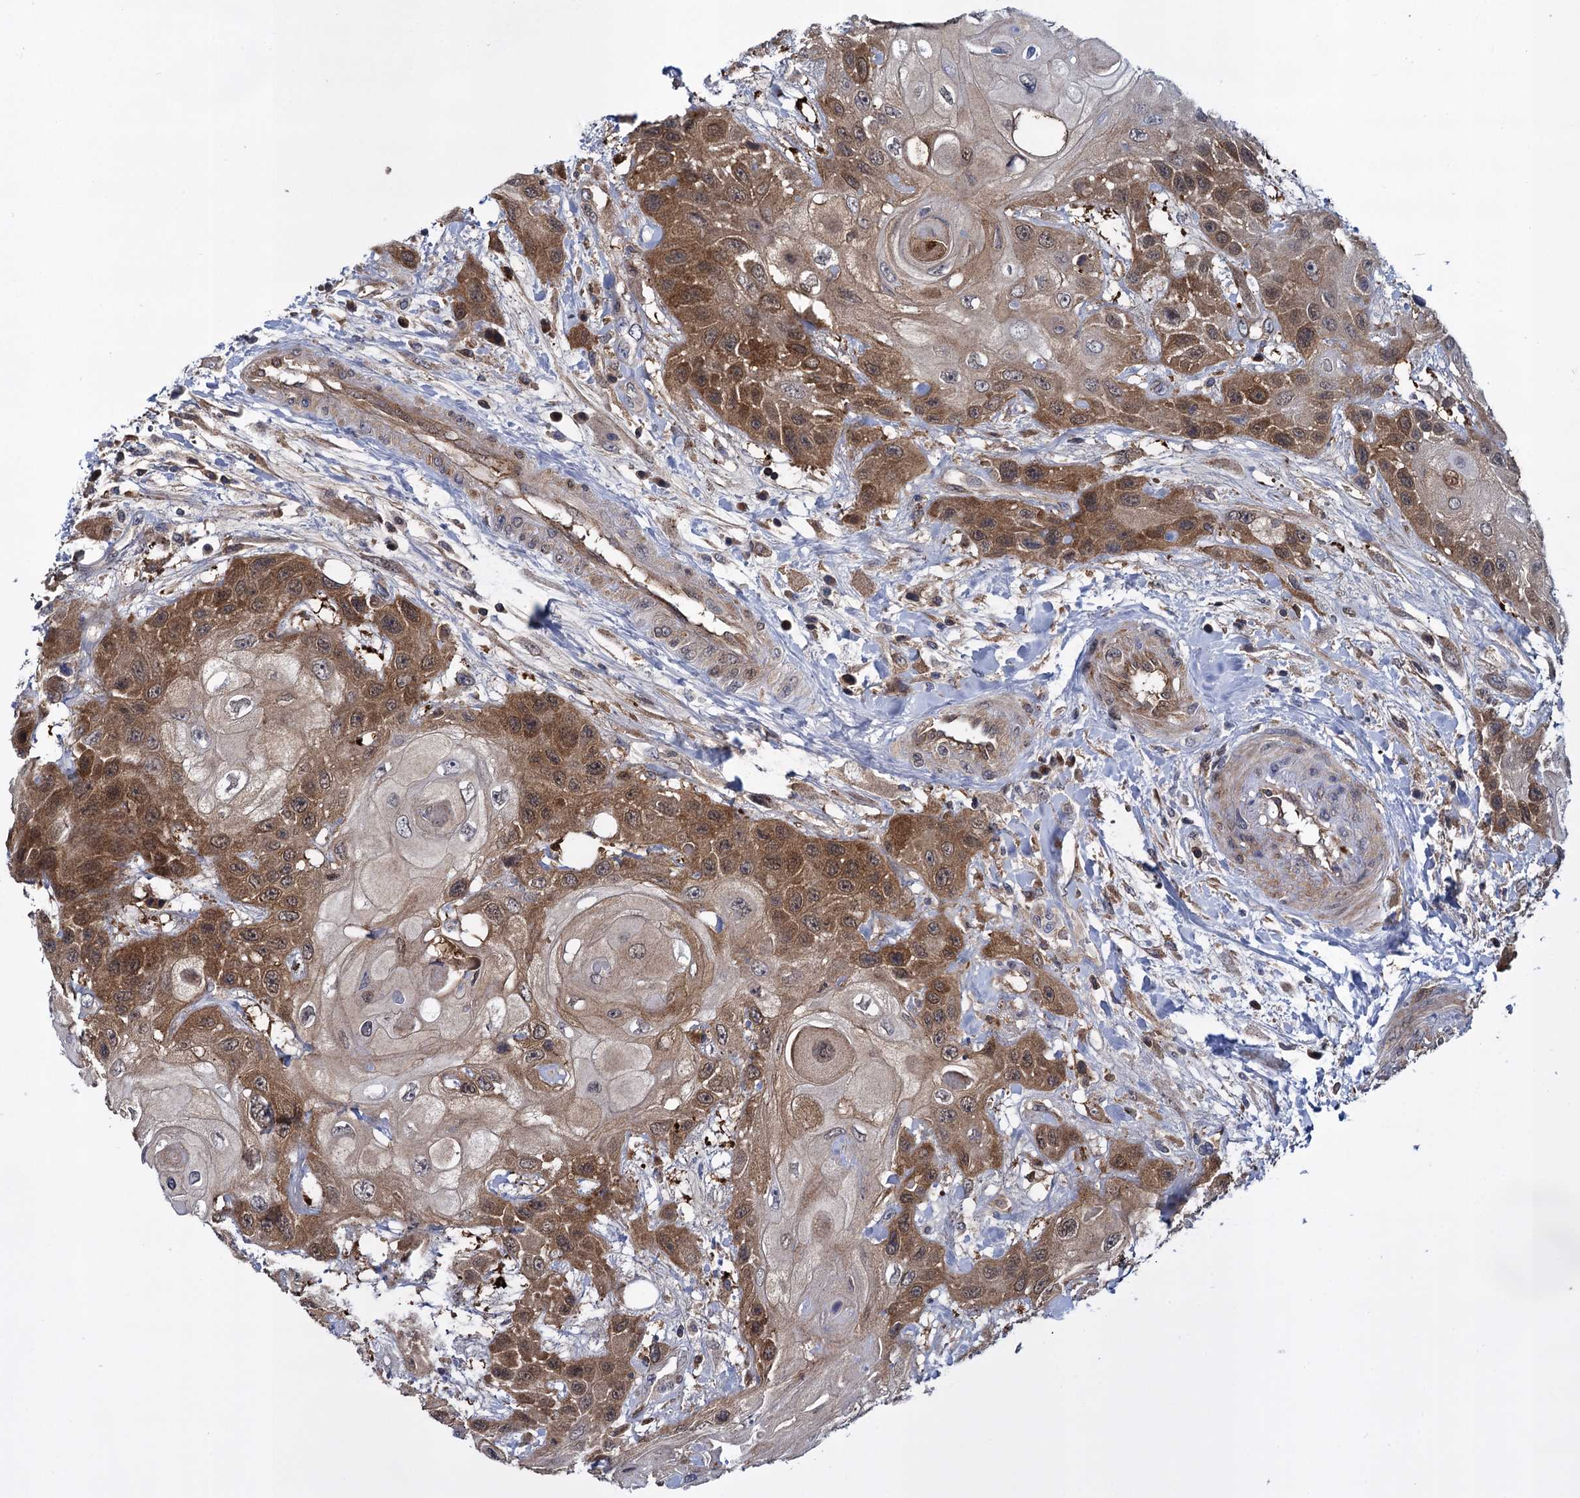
{"staining": {"intensity": "moderate", "quantity": "25%-75%", "location": "cytoplasmic/membranous"}, "tissue": "head and neck cancer", "cell_type": "Tumor cells", "image_type": "cancer", "snomed": [{"axis": "morphology", "description": "Squamous cell carcinoma, NOS"}, {"axis": "topography", "description": "Head-Neck"}], "caption": "Head and neck cancer stained with a protein marker exhibits moderate staining in tumor cells.", "gene": "GLO1", "patient": {"sex": "female", "age": 43}}